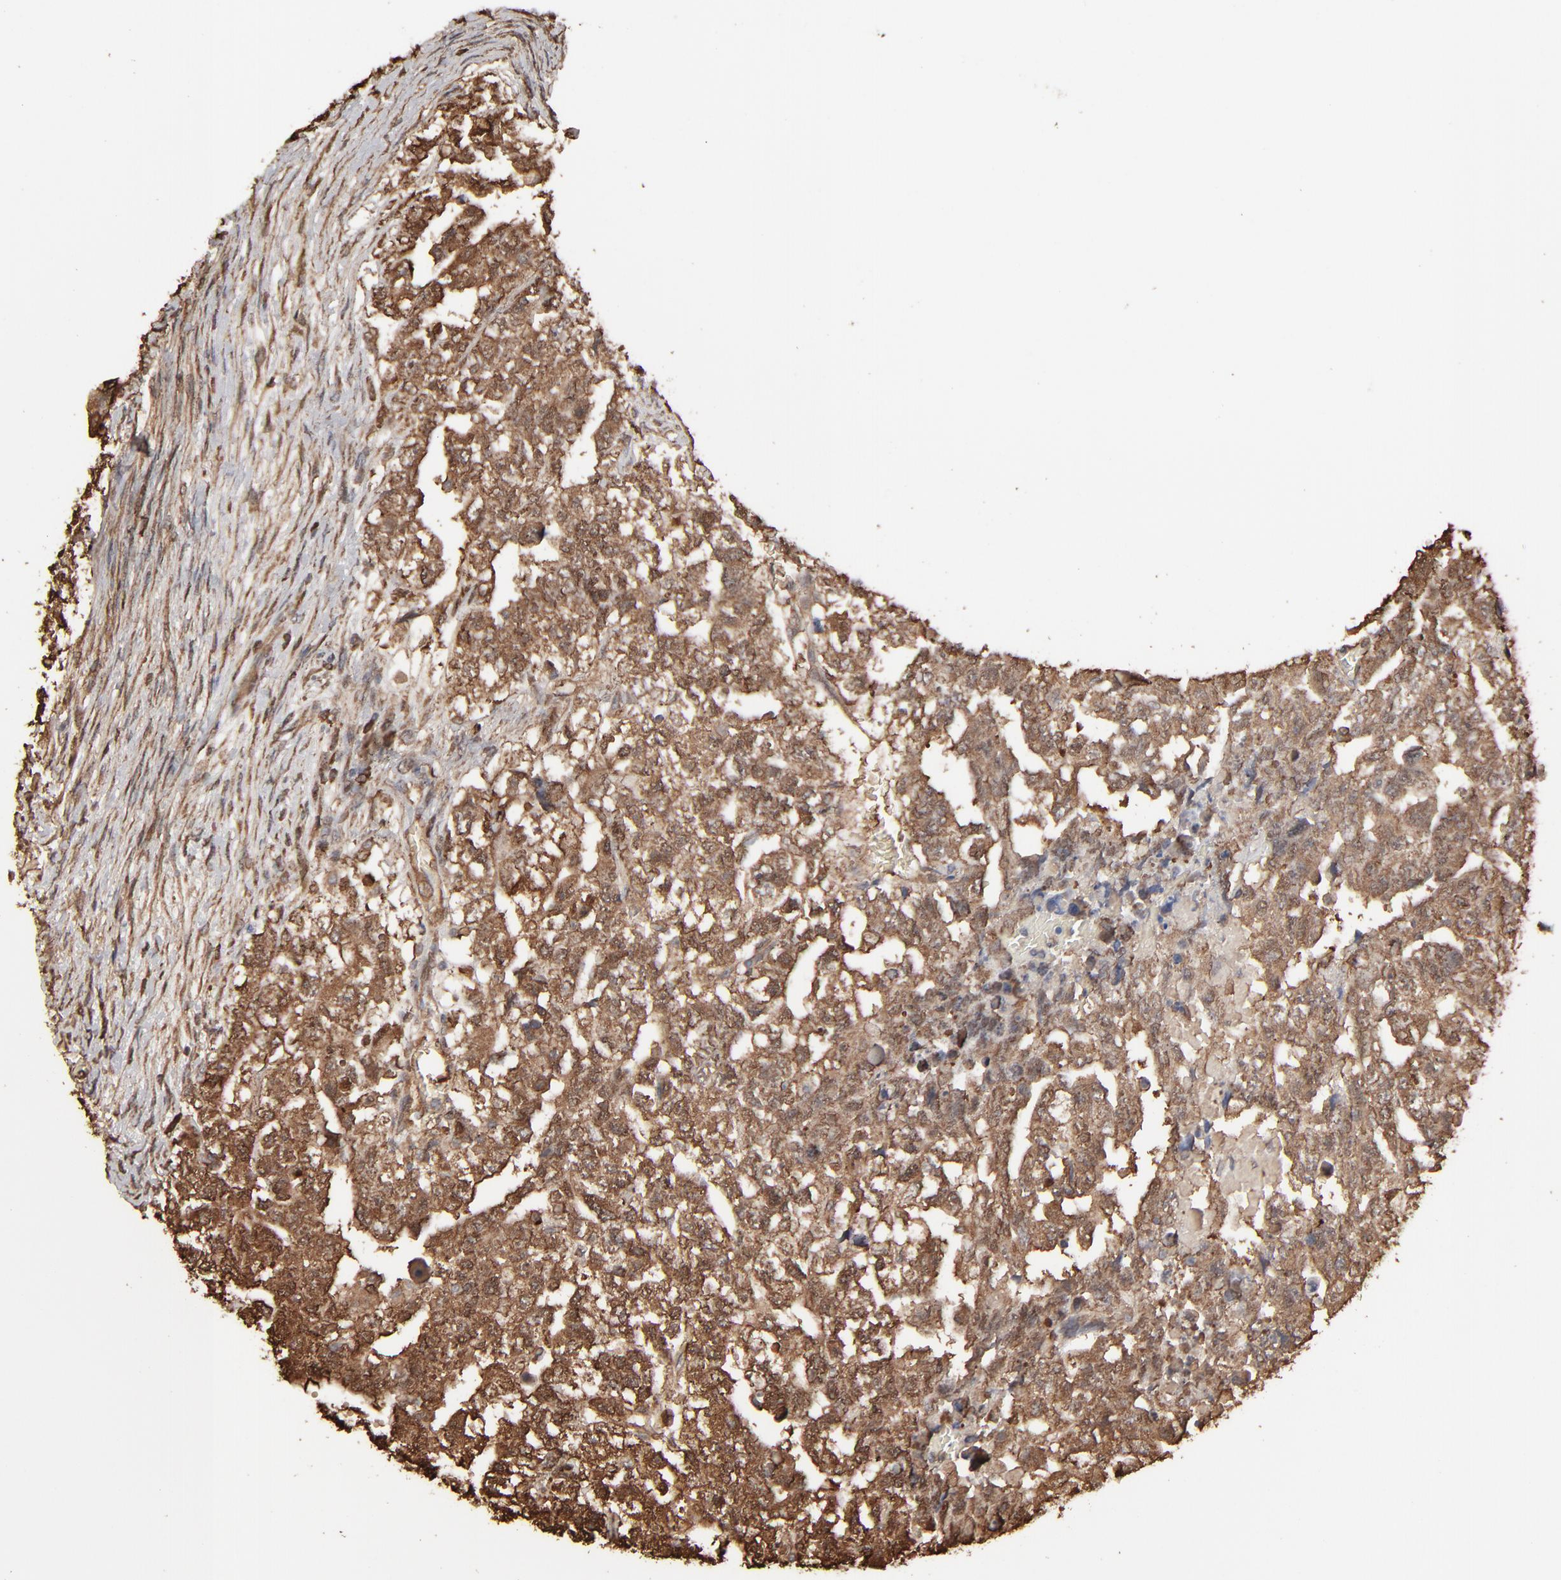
{"staining": {"intensity": "strong", "quantity": ">75%", "location": "cytoplasmic/membranous"}, "tissue": "testis cancer", "cell_type": "Tumor cells", "image_type": "cancer", "snomed": [{"axis": "morphology", "description": "Carcinoma, Embryonal, NOS"}, {"axis": "topography", "description": "Testis"}], "caption": "Strong cytoplasmic/membranous expression is appreciated in approximately >75% of tumor cells in testis cancer. (DAB IHC with brightfield microscopy, high magnification).", "gene": "NME1-NME2", "patient": {"sex": "male", "age": 36}}